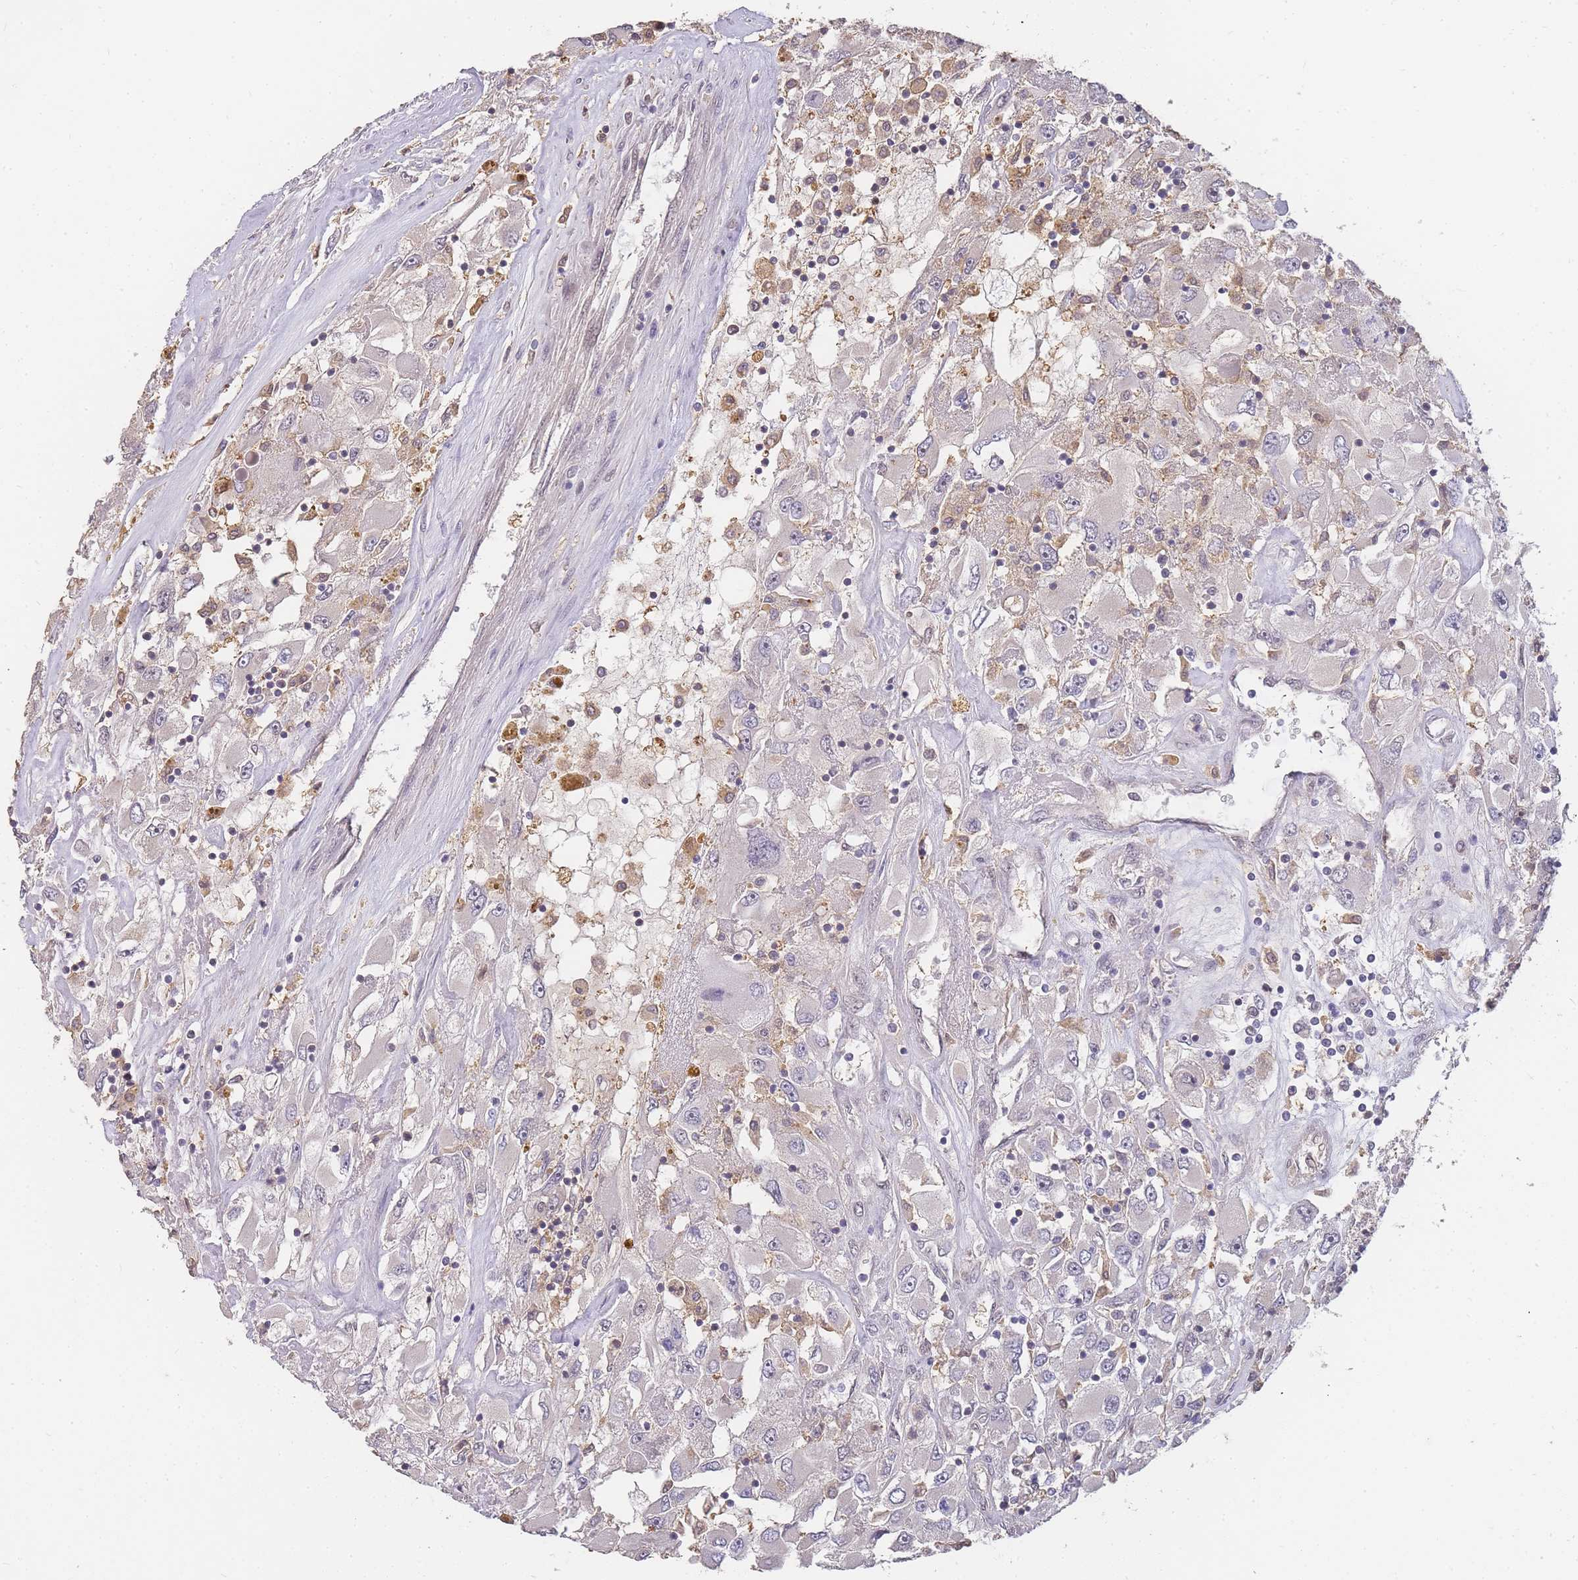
{"staining": {"intensity": "negative", "quantity": "none", "location": "none"}, "tissue": "renal cancer", "cell_type": "Tumor cells", "image_type": "cancer", "snomed": [{"axis": "morphology", "description": "Adenocarcinoma, NOS"}, {"axis": "topography", "description": "Kidney"}], "caption": "Image shows no significant protein positivity in tumor cells of renal cancer.", "gene": "CDKN2AIPNL", "patient": {"sex": "female", "age": 52}}